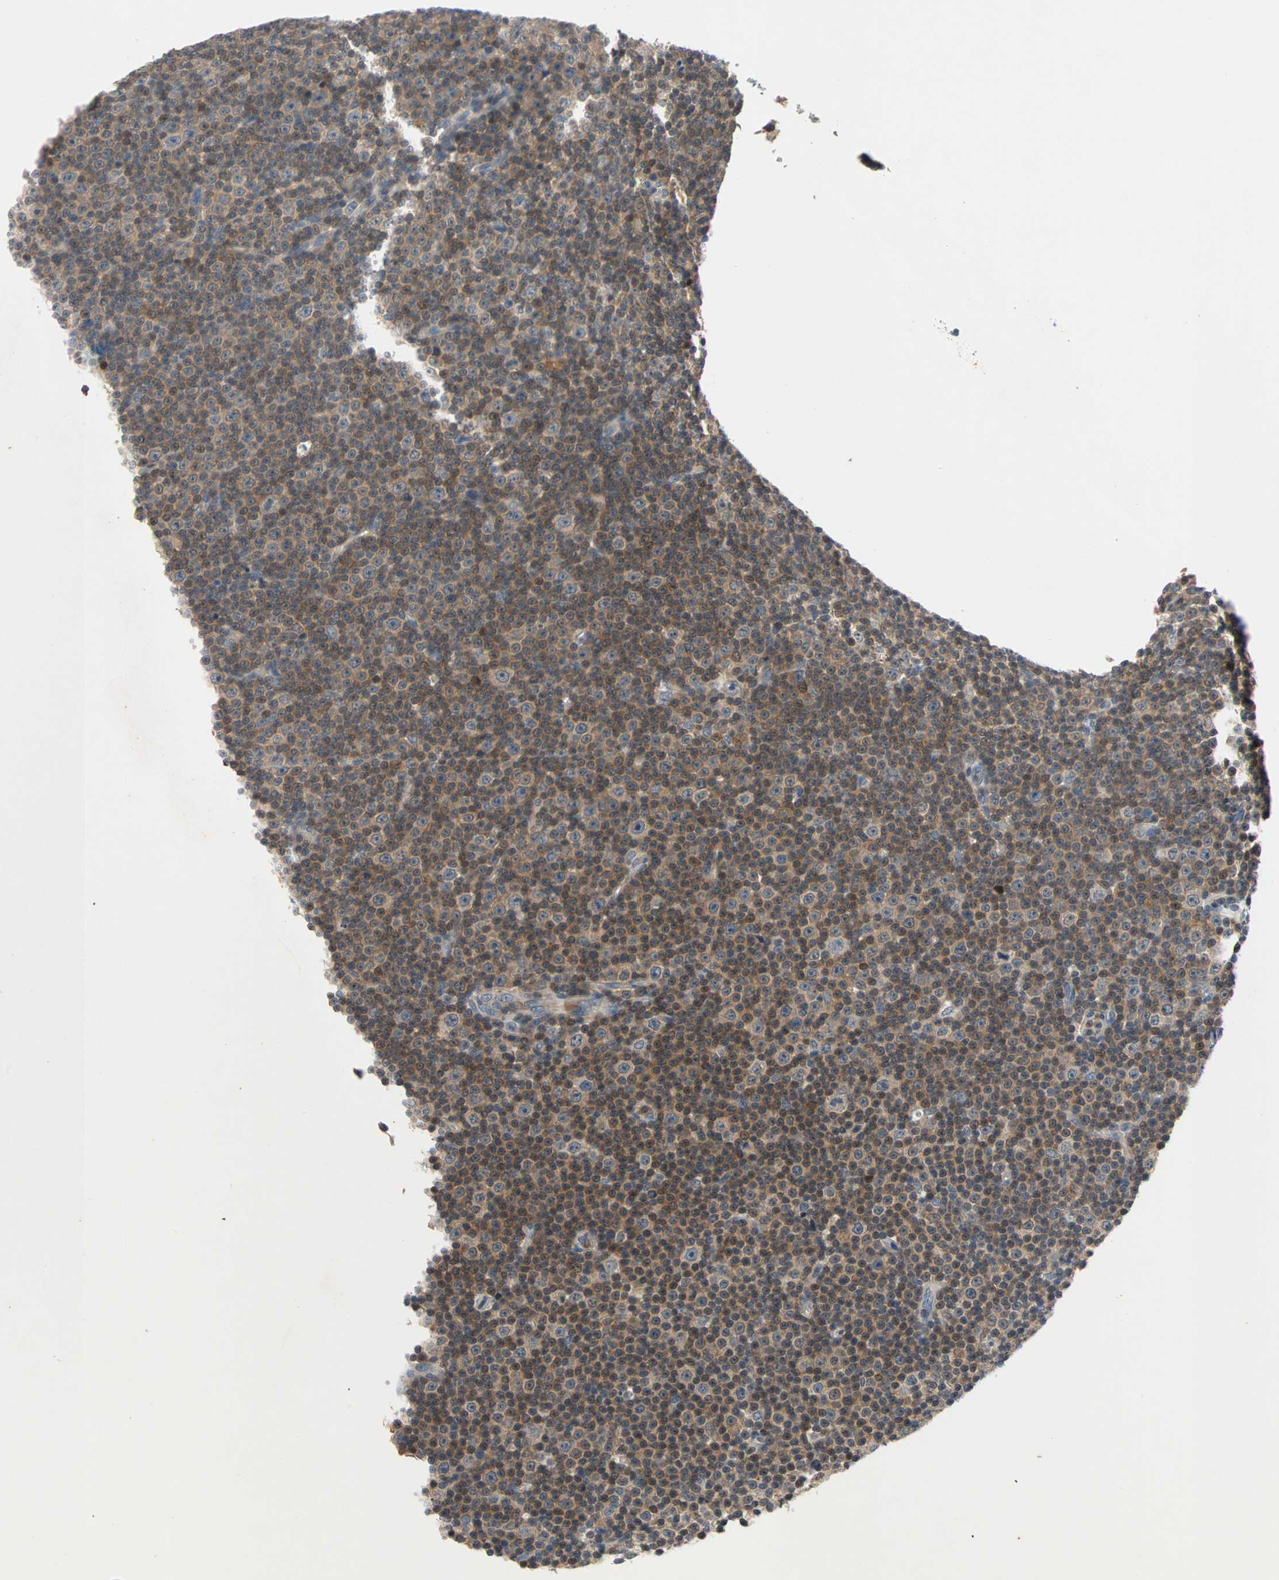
{"staining": {"intensity": "weak", "quantity": "<25%", "location": "cytoplasmic/membranous"}, "tissue": "lymphoma", "cell_type": "Tumor cells", "image_type": "cancer", "snomed": [{"axis": "morphology", "description": "Malignant lymphoma, non-Hodgkin's type, Low grade"}, {"axis": "topography", "description": "Lymph node"}], "caption": "An immunohistochemistry micrograph of lymphoma is shown. There is no staining in tumor cells of lymphoma.", "gene": "MAP4K1", "patient": {"sex": "female", "age": 67}}